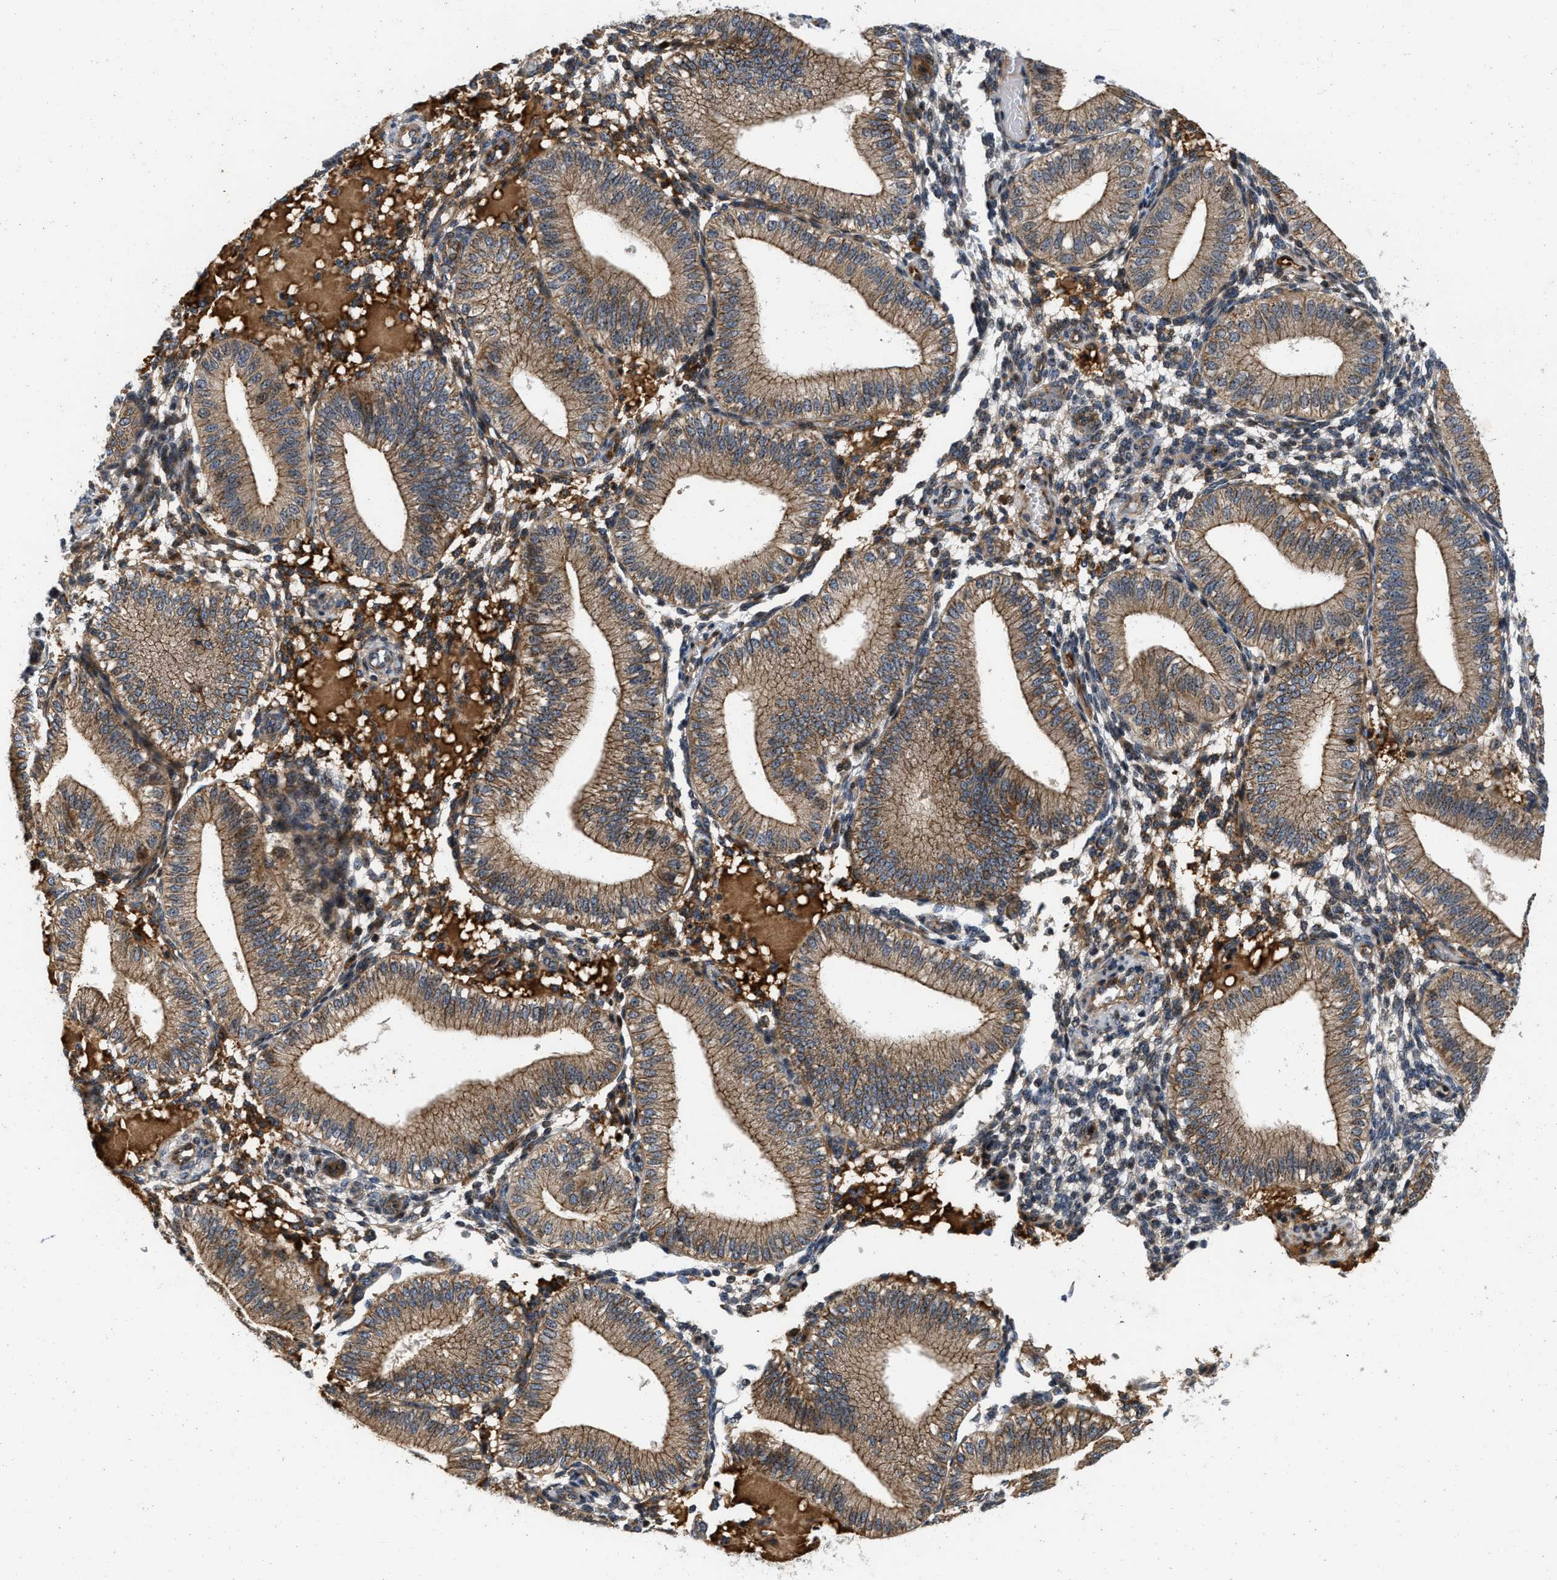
{"staining": {"intensity": "moderate", "quantity": "25%-75%", "location": "cytoplasmic/membranous"}, "tissue": "endometrium", "cell_type": "Cells in endometrial stroma", "image_type": "normal", "snomed": [{"axis": "morphology", "description": "Normal tissue, NOS"}, {"axis": "topography", "description": "Endometrium"}], "caption": "The photomicrograph demonstrates immunohistochemical staining of benign endometrium. There is moderate cytoplasmic/membranous expression is seen in approximately 25%-75% of cells in endometrial stroma.", "gene": "PRDM14", "patient": {"sex": "female", "age": 39}}